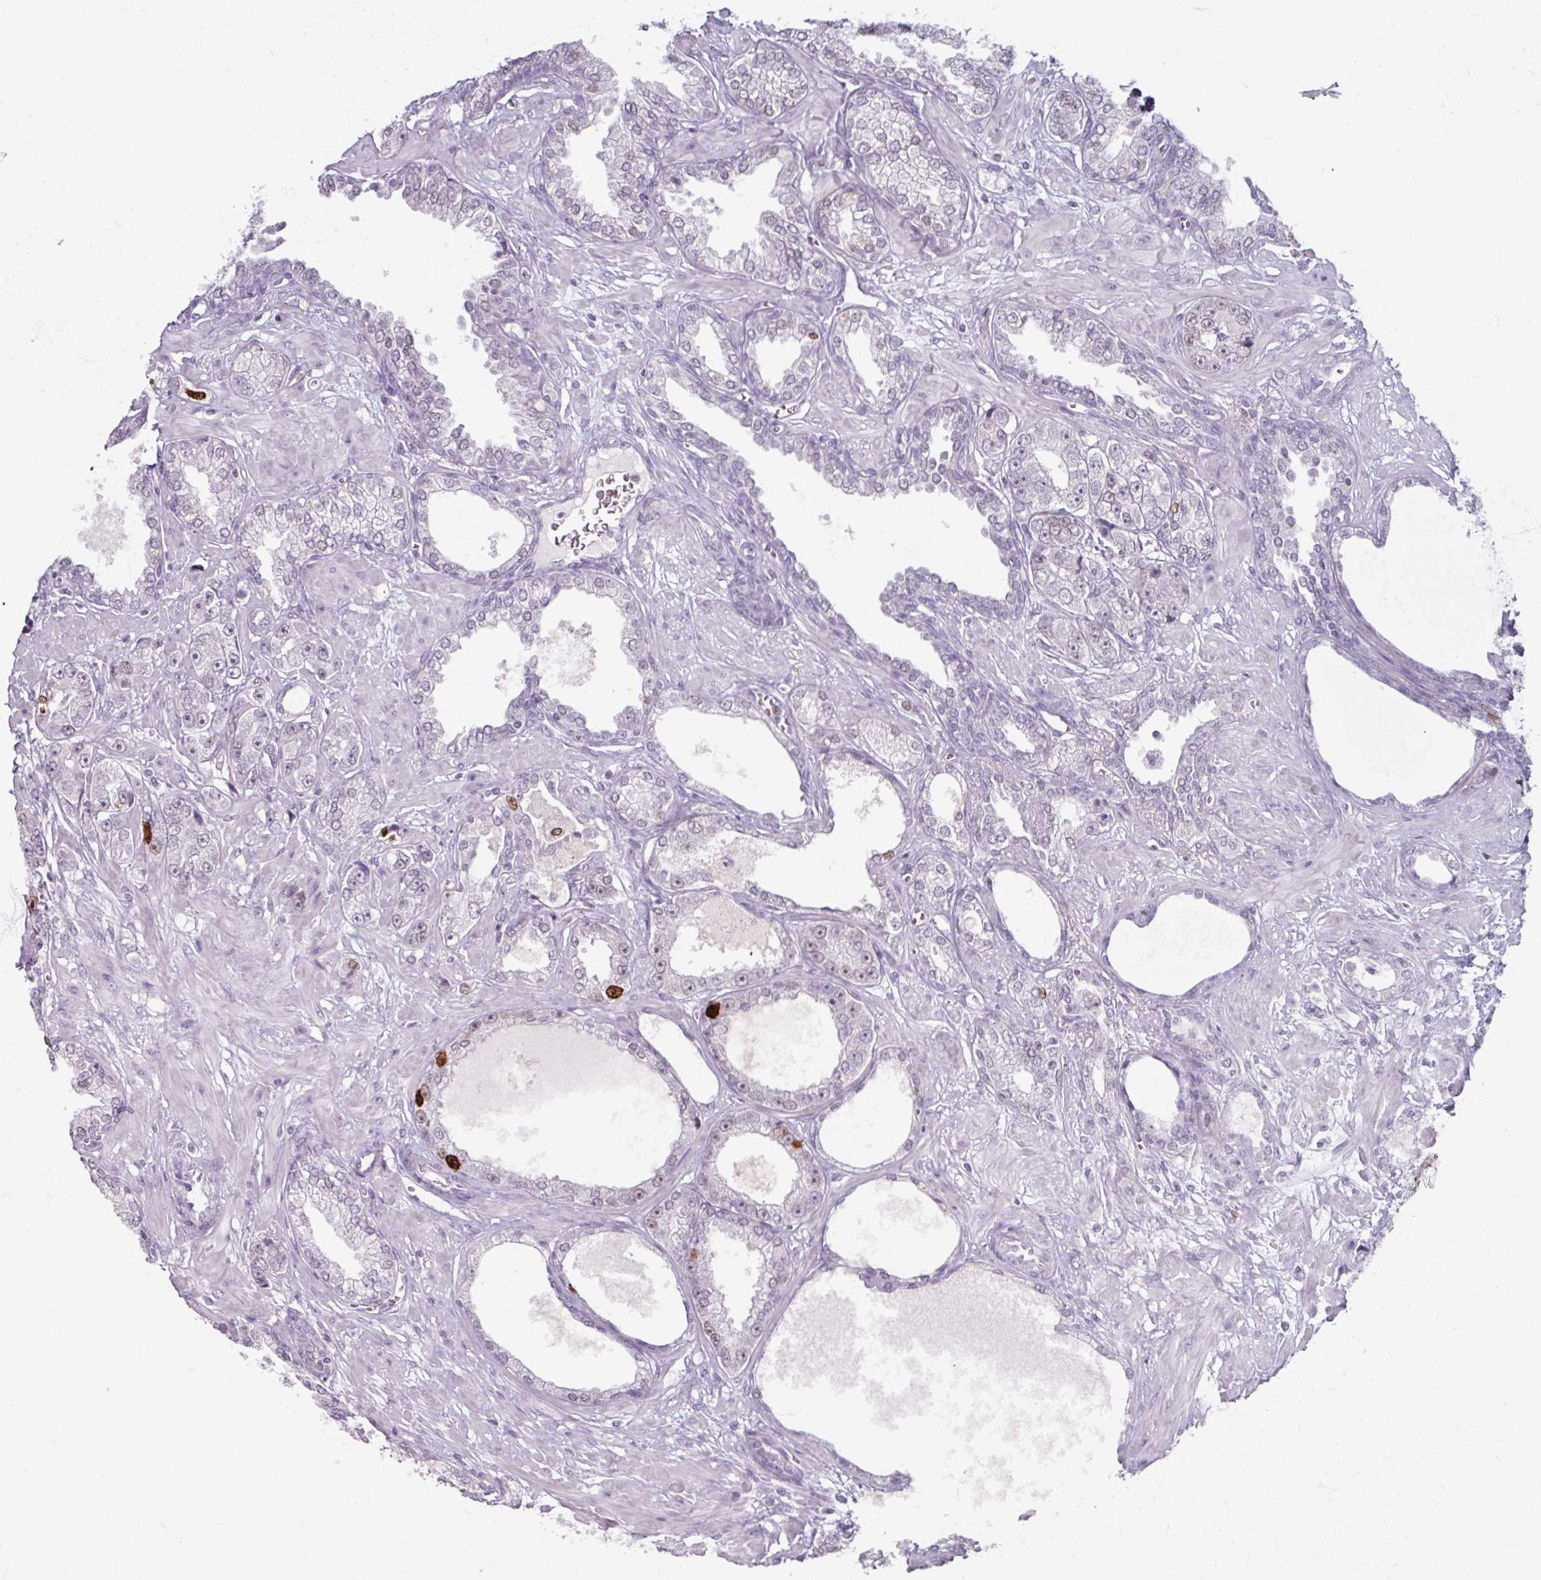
{"staining": {"intensity": "strong", "quantity": "<25%", "location": "nuclear"}, "tissue": "prostate cancer", "cell_type": "Tumor cells", "image_type": "cancer", "snomed": [{"axis": "morphology", "description": "Adenocarcinoma, High grade"}, {"axis": "topography", "description": "Prostate"}], "caption": "A histopathology image of prostate cancer (high-grade adenocarcinoma) stained for a protein demonstrates strong nuclear brown staining in tumor cells.", "gene": "ATAD2", "patient": {"sex": "male", "age": 71}}